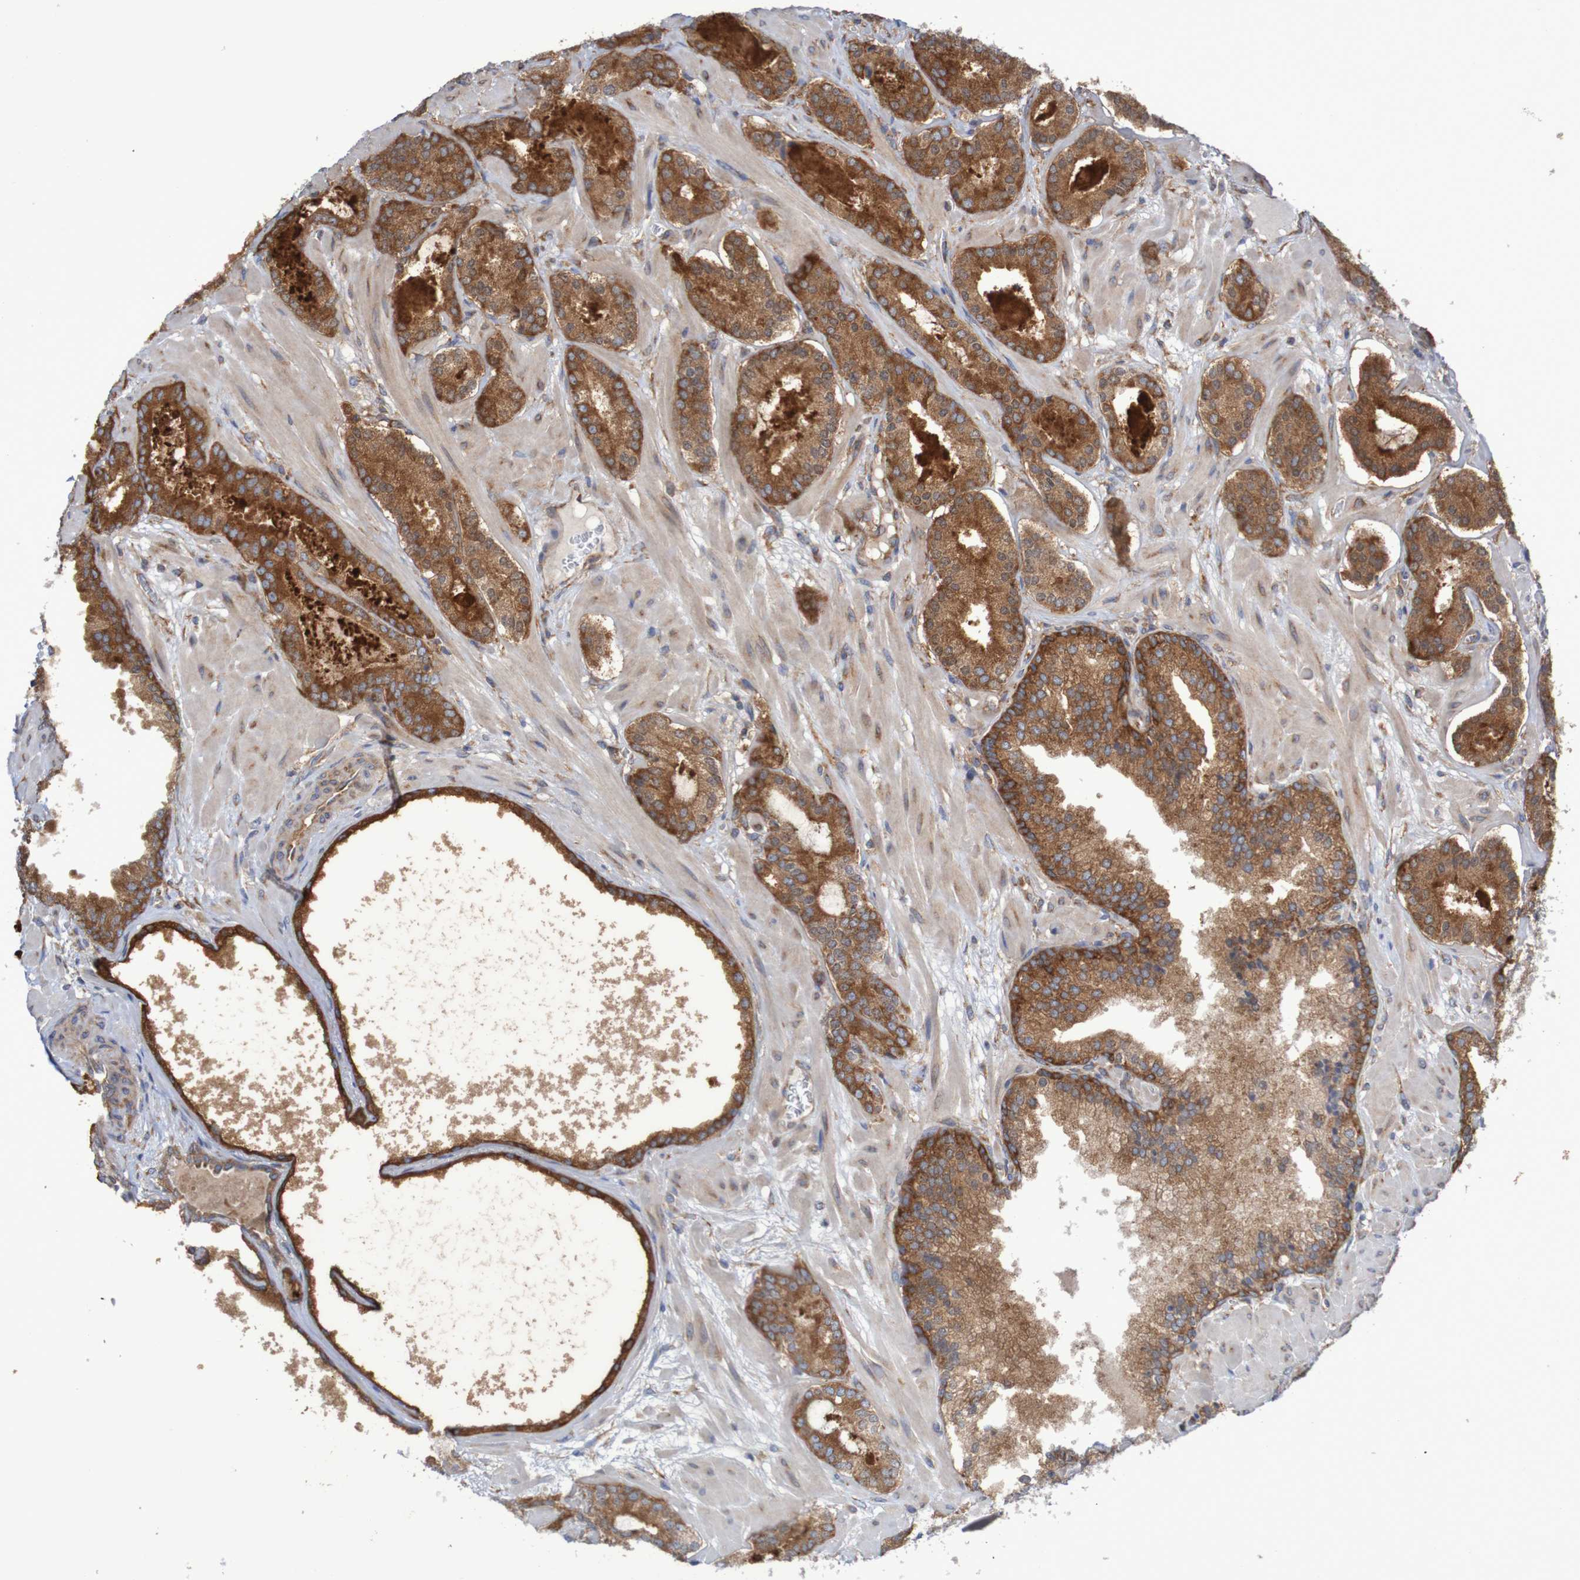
{"staining": {"intensity": "strong", "quantity": ">75%", "location": "cytoplasmic/membranous"}, "tissue": "prostate cancer", "cell_type": "Tumor cells", "image_type": "cancer", "snomed": [{"axis": "morphology", "description": "Adenocarcinoma, Low grade"}, {"axis": "topography", "description": "Prostate"}], "caption": "DAB immunohistochemical staining of human prostate cancer (adenocarcinoma (low-grade)) reveals strong cytoplasmic/membranous protein staining in approximately >75% of tumor cells. (IHC, brightfield microscopy, high magnification).", "gene": "LRRC47", "patient": {"sex": "male", "age": 63}}